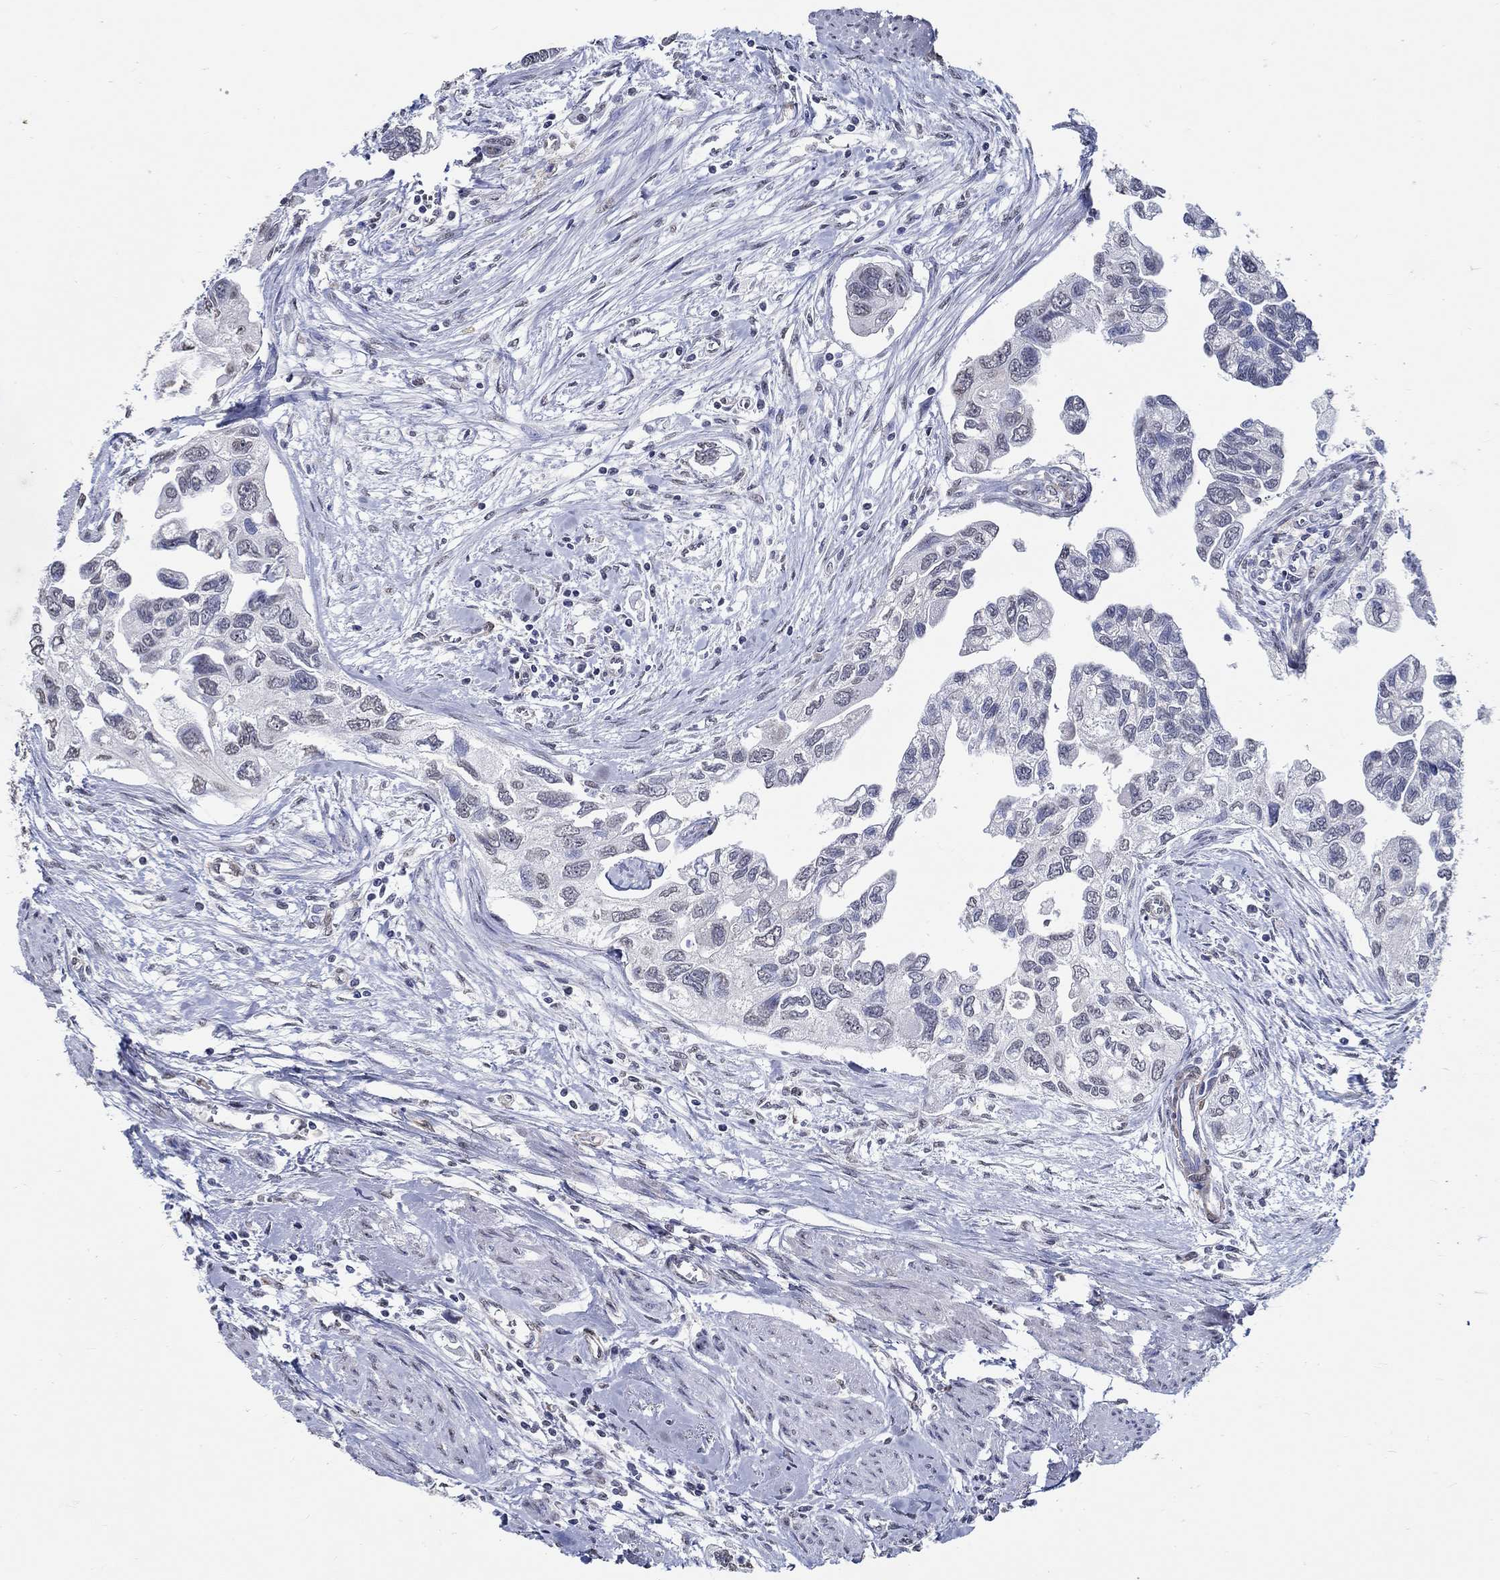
{"staining": {"intensity": "negative", "quantity": "none", "location": "none"}, "tissue": "urothelial cancer", "cell_type": "Tumor cells", "image_type": "cancer", "snomed": [{"axis": "morphology", "description": "Urothelial carcinoma, High grade"}, {"axis": "topography", "description": "Urinary bladder"}], "caption": "The image exhibits no significant expression in tumor cells of urothelial cancer.", "gene": "PDE1B", "patient": {"sex": "male", "age": 59}}